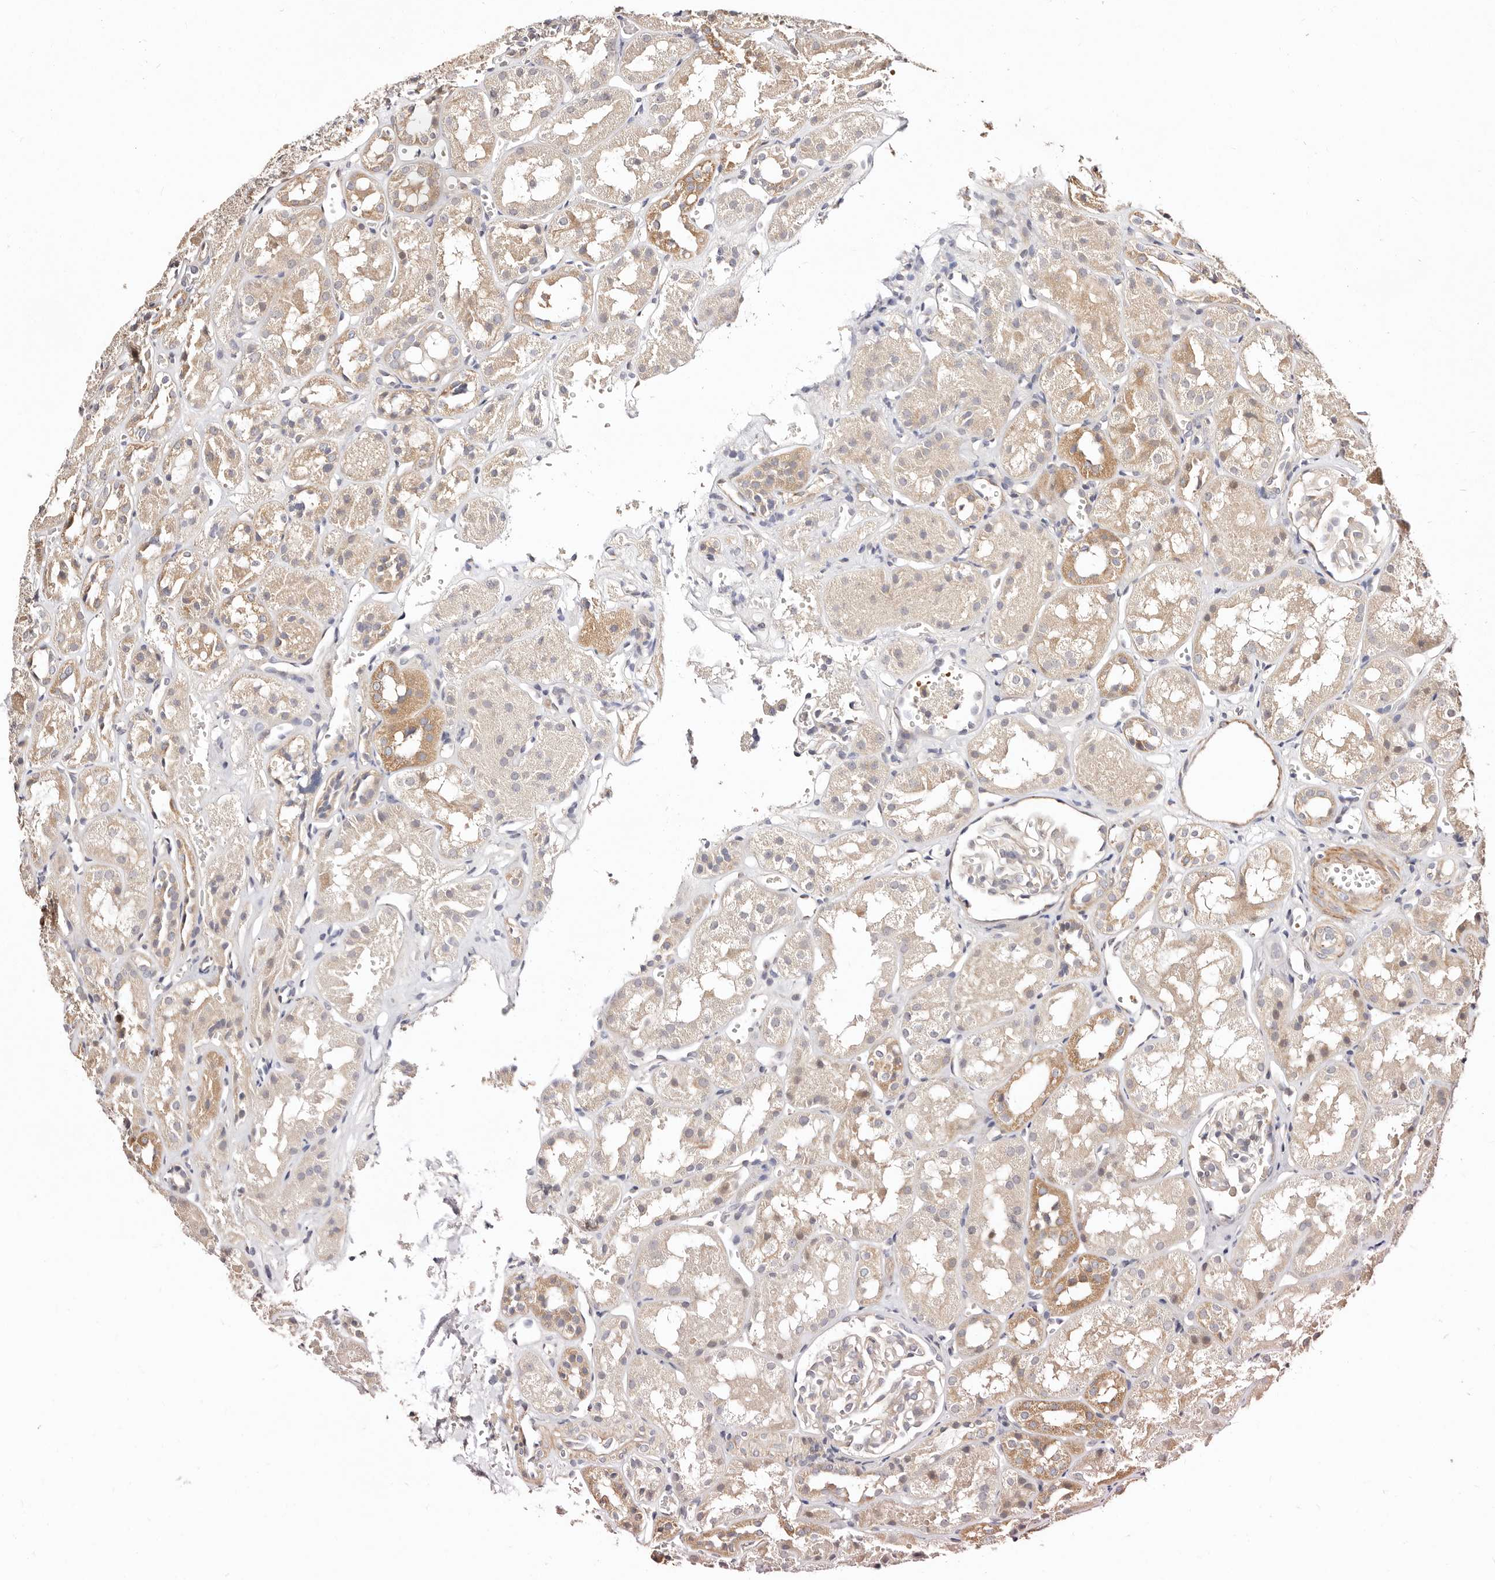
{"staining": {"intensity": "weak", "quantity": "<25%", "location": "cytoplasmic/membranous"}, "tissue": "kidney", "cell_type": "Cells in glomeruli", "image_type": "normal", "snomed": [{"axis": "morphology", "description": "Normal tissue, NOS"}, {"axis": "topography", "description": "Kidney"}], "caption": "IHC photomicrograph of normal human kidney stained for a protein (brown), which displays no staining in cells in glomeruli. The staining is performed using DAB (3,3'-diaminobenzidine) brown chromogen with nuclei counter-stained in using hematoxylin.", "gene": "MAPK1", "patient": {"sex": "male", "age": 16}}